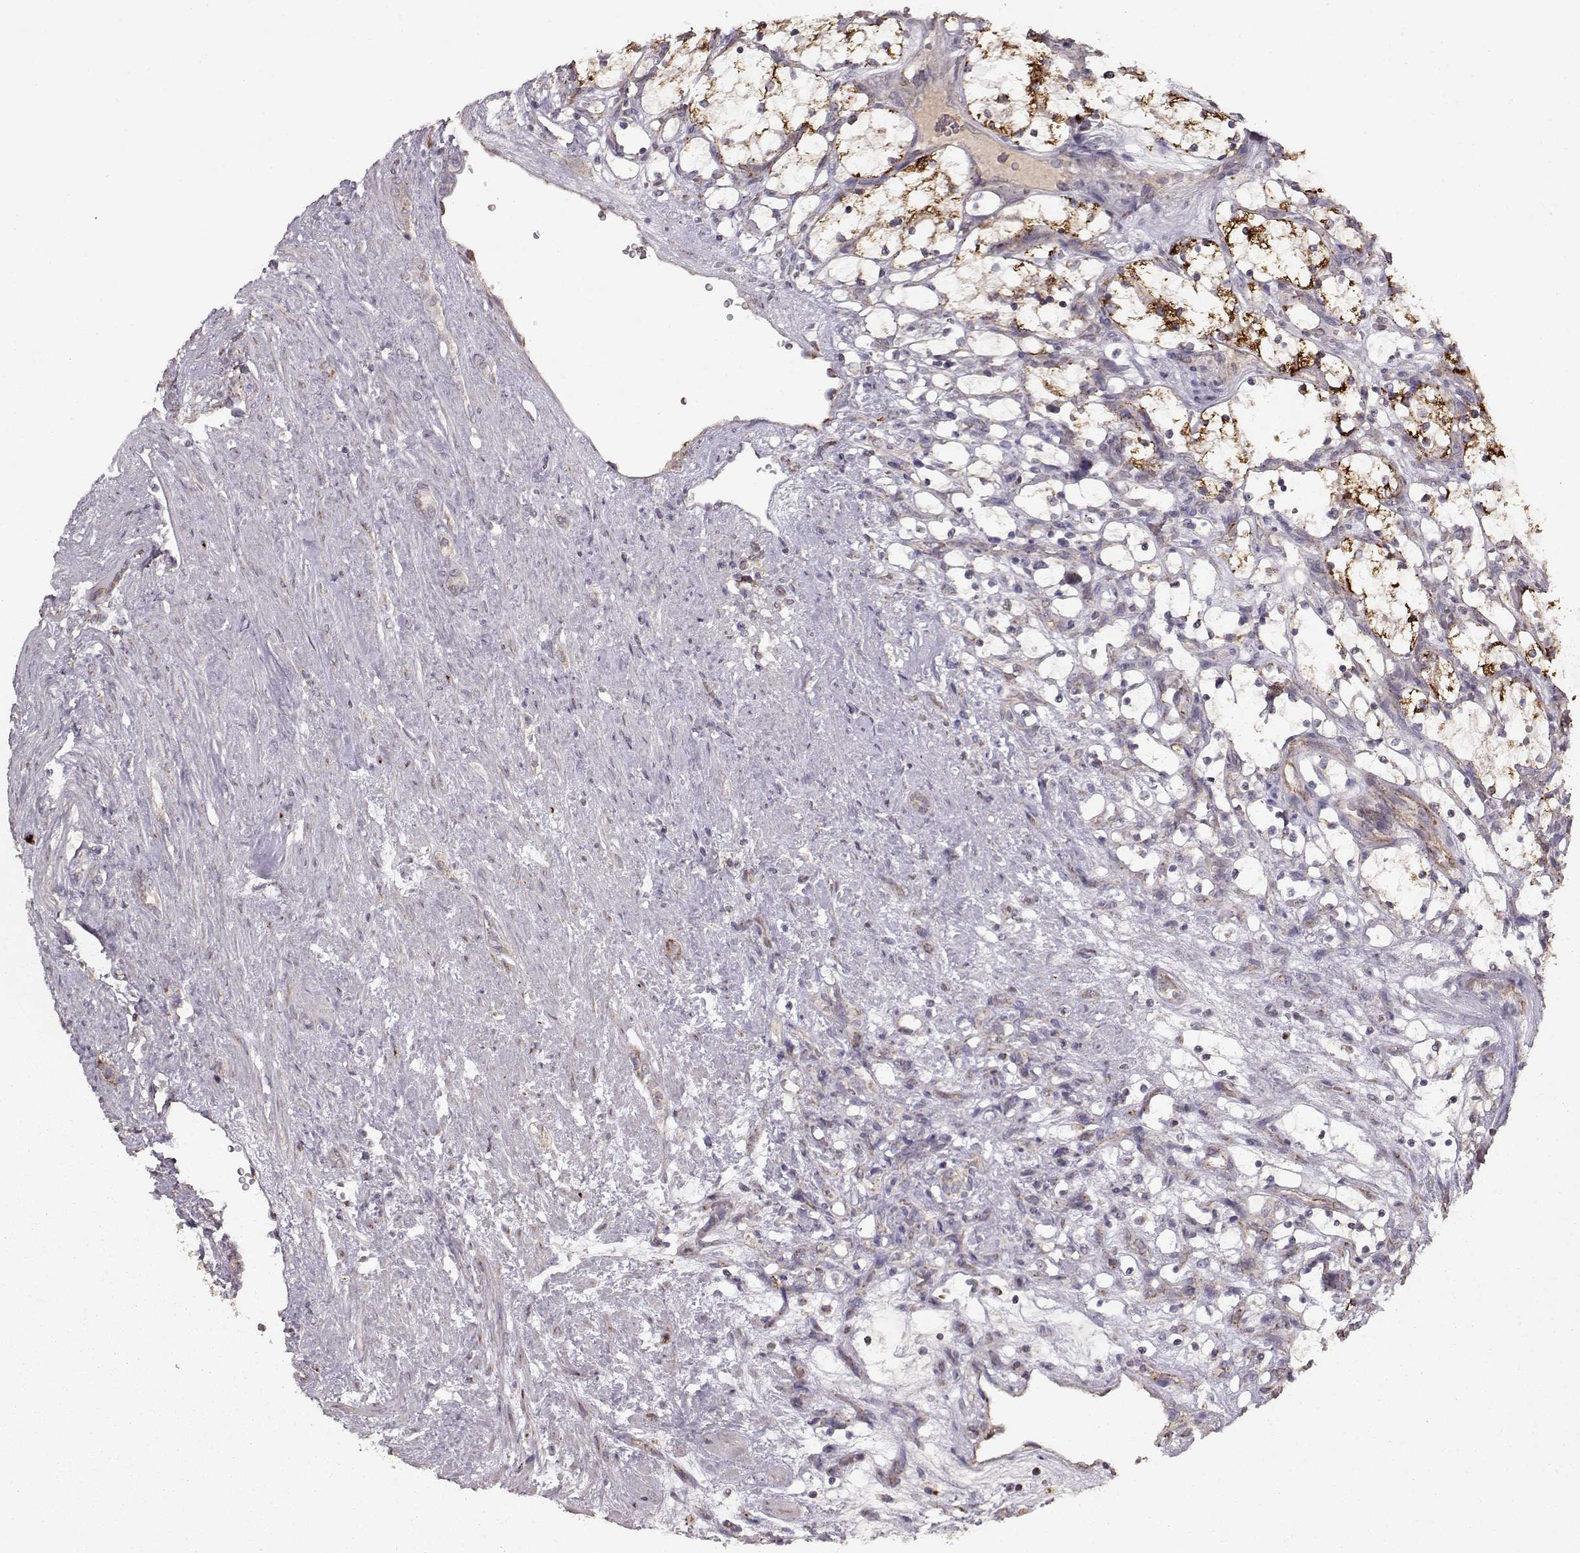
{"staining": {"intensity": "strong", "quantity": ">75%", "location": "cytoplasmic/membranous"}, "tissue": "renal cancer", "cell_type": "Tumor cells", "image_type": "cancer", "snomed": [{"axis": "morphology", "description": "Adenocarcinoma, NOS"}, {"axis": "topography", "description": "Kidney"}], "caption": "A photomicrograph showing strong cytoplasmic/membranous expression in about >75% of tumor cells in renal cancer (adenocarcinoma), as visualized by brown immunohistochemical staining.", "gene": "CMTM3", "patient": {"sex": "female", "age": 69}}